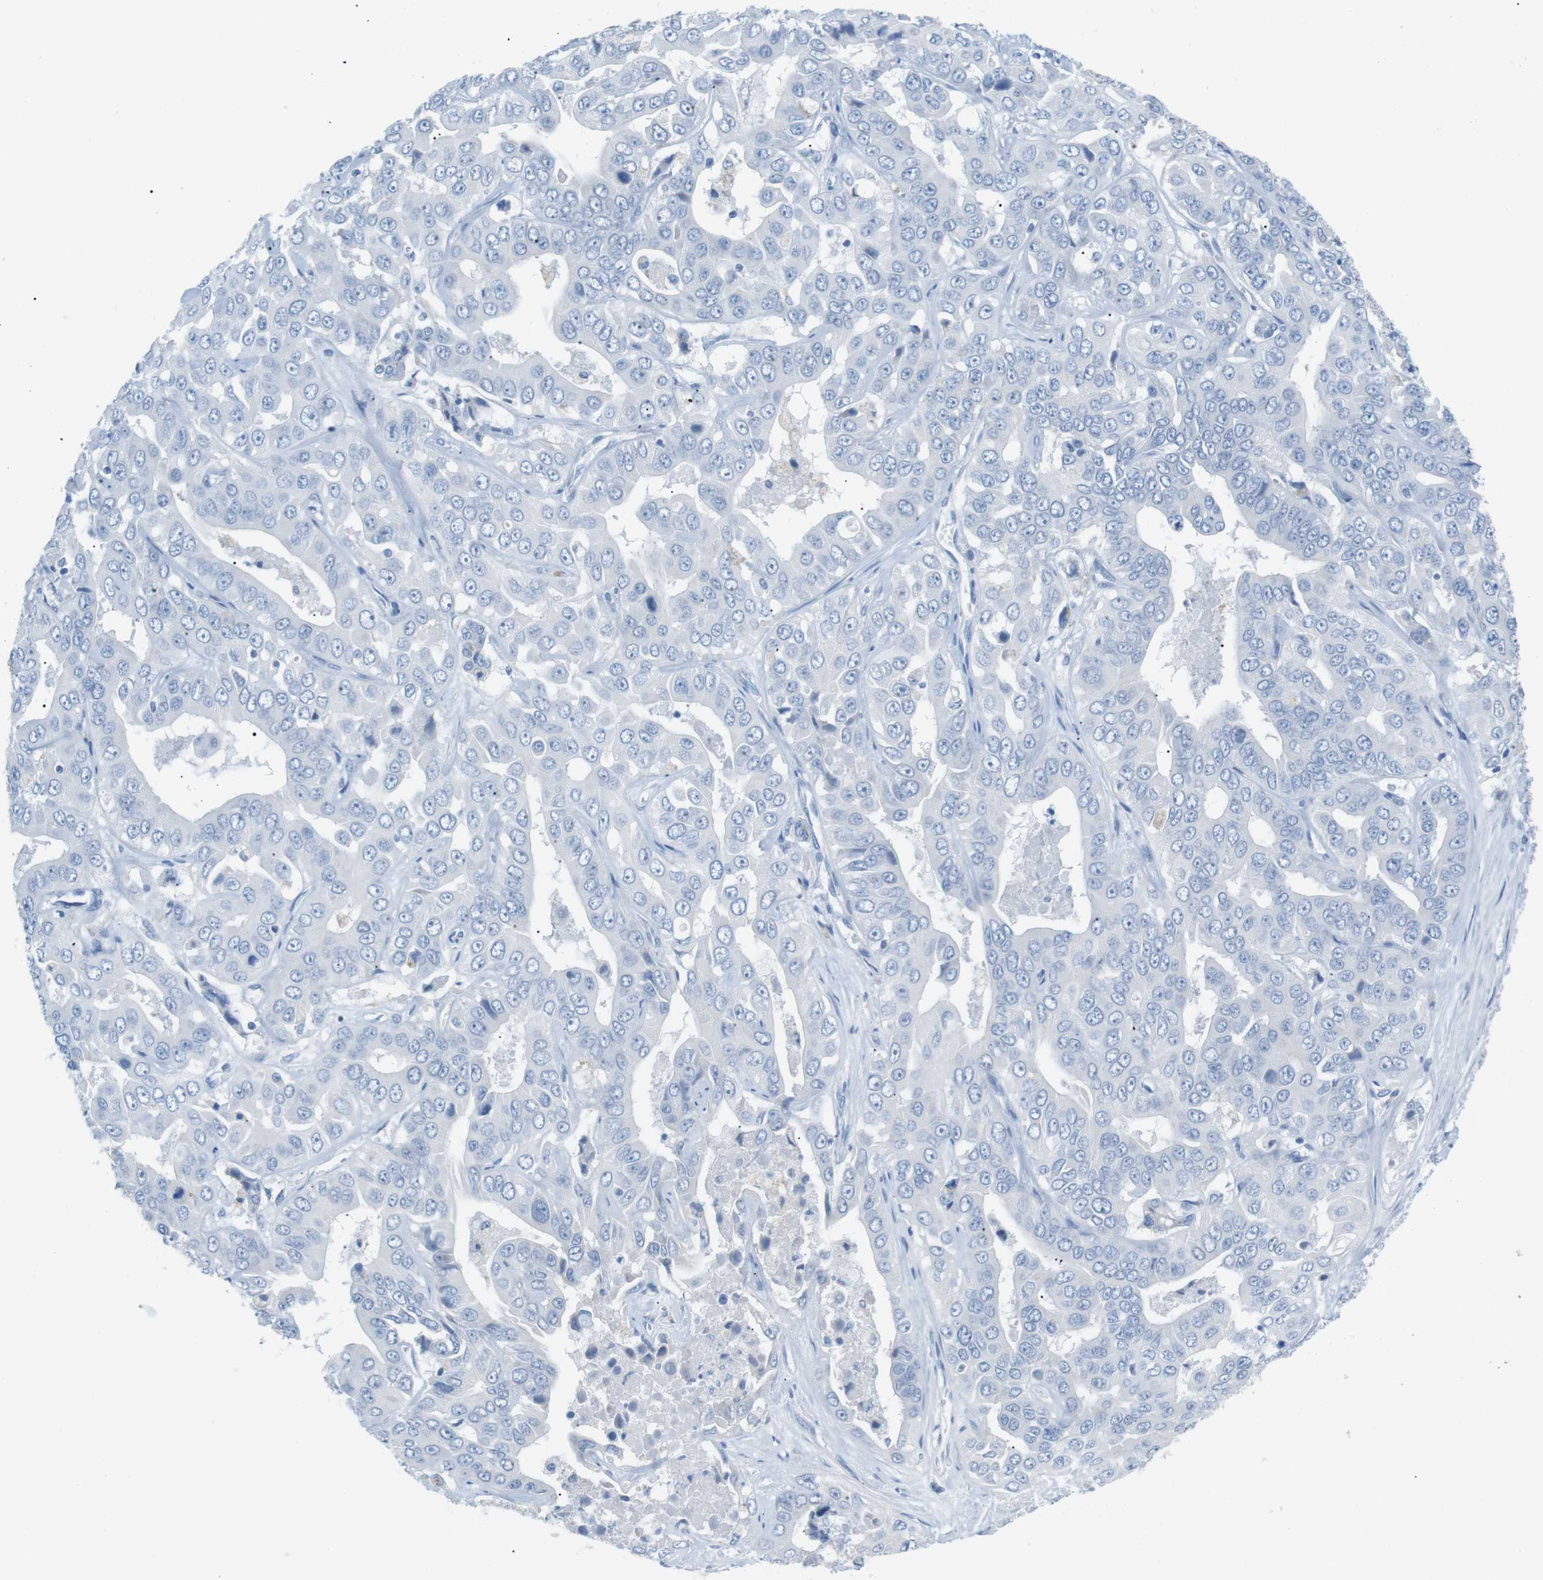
{"staining": {"intensity": "negative", "quantity": "none", "location": "none"}, "tissue": "liver cancer", "cell_type": "Tumor cells", "image_type": "cancer", "snomed": [{"axis": "morphology", "description": "Cholangiocarcinoma"}, {"axis": "topography", "description": "Liver"}], "caption": "This is a micrograph of IHC staining of liver cholangiocarcinoma, which shows no expression in tumor cells. (DAB (3,3'-diaminobenzidine) IHC with hematoxylin counter stain).", "gene": "SALL4", "patient": {"sex": "female", "age": 52}}